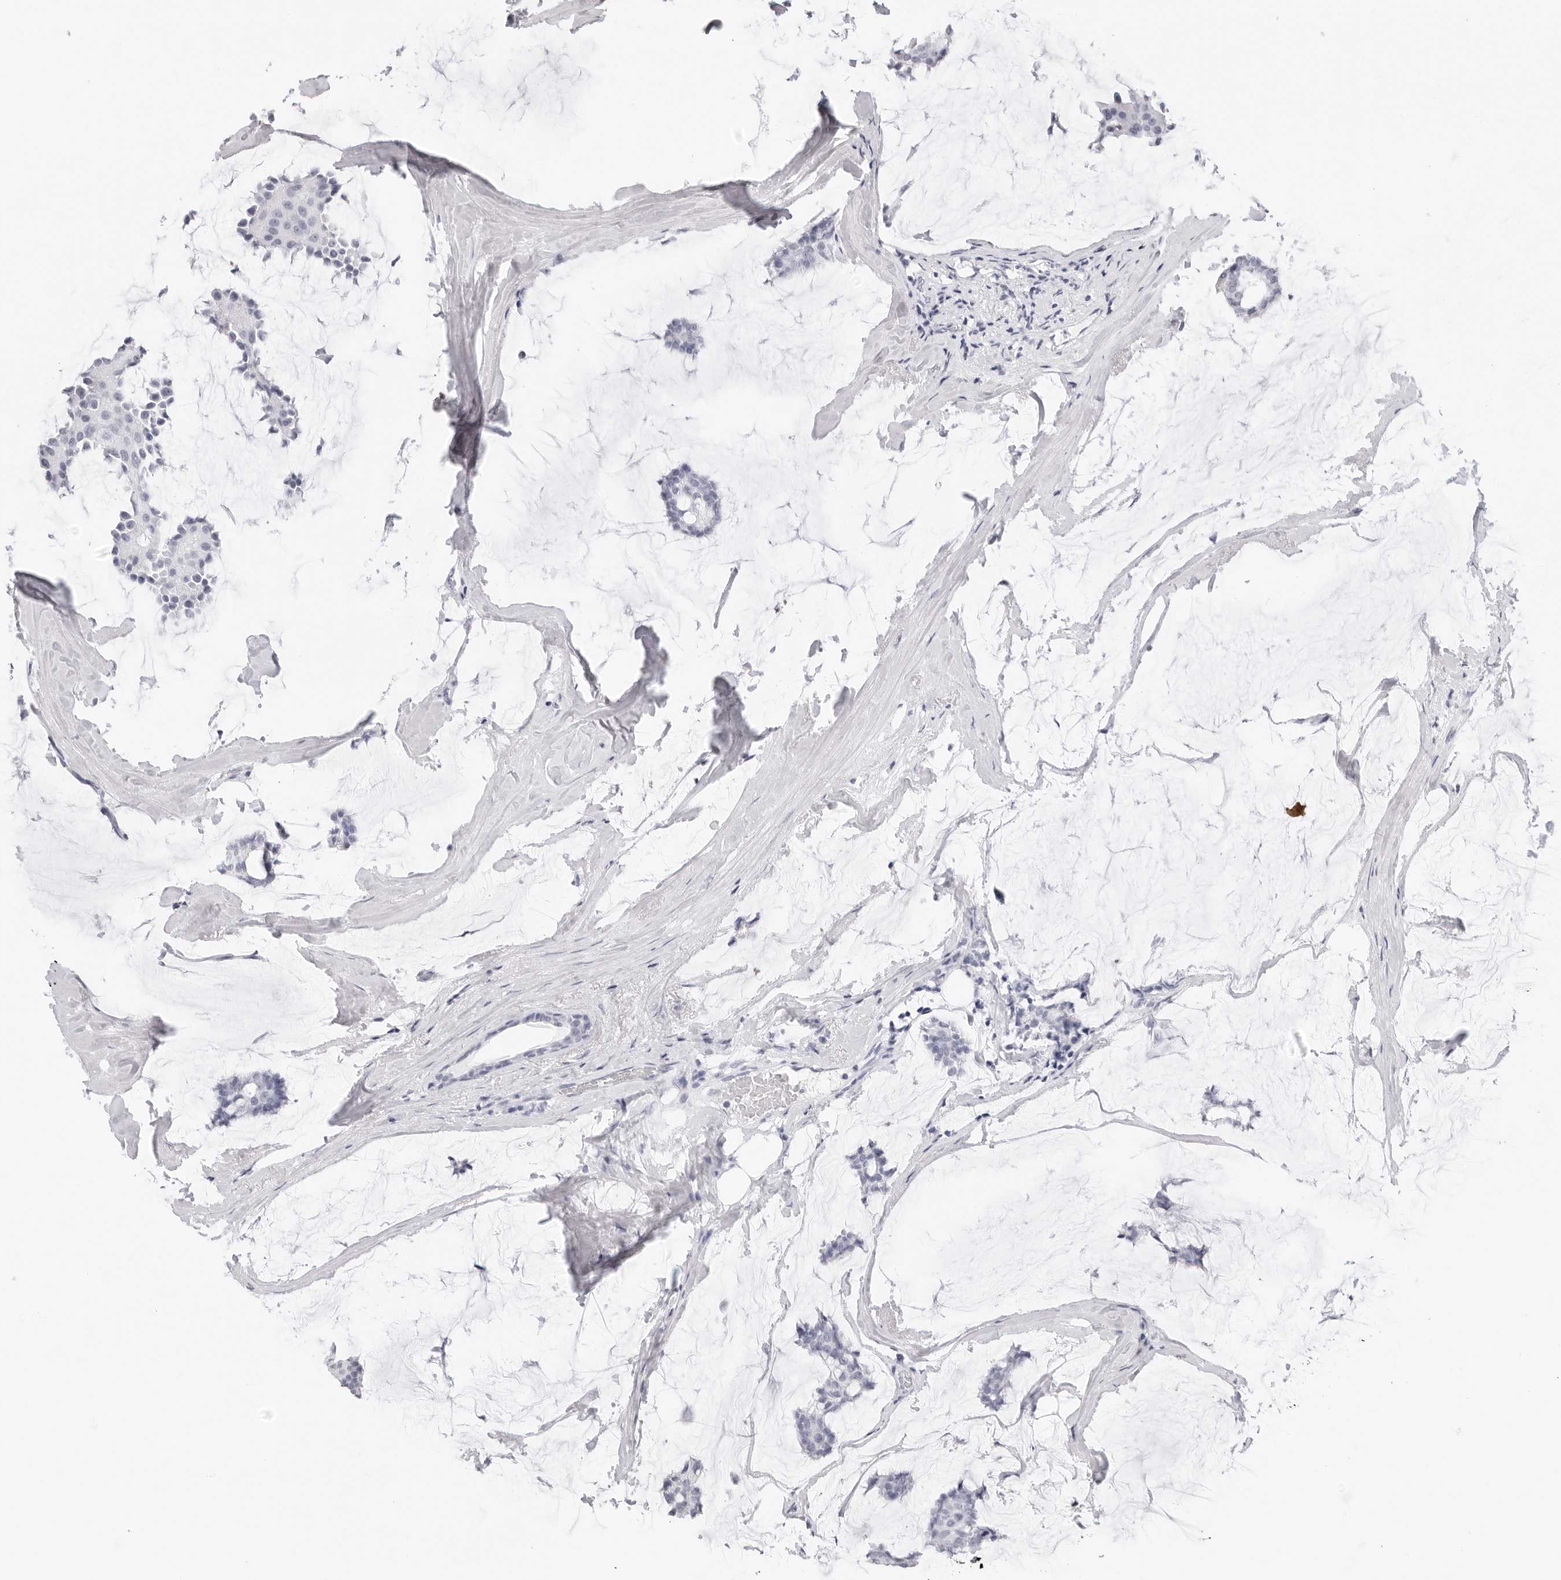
{"staining": {"intensity": "negative", "quantity": "none", "location": "none"}, "tissue": "breast cancer", "cell_type": "Tumor cells", "image_type": "cancer", "snomed": [{"axis": "morphology", "description": "Duct carcinoma"}, {"axis": "topography", "description": "Breast"}], "caption": "Tumor cells show no significant protein expression in breast cancer (invasive ductal carcinoma).", "gene": "AGMAT", "patient": {"sex": "female", "age": 93}}